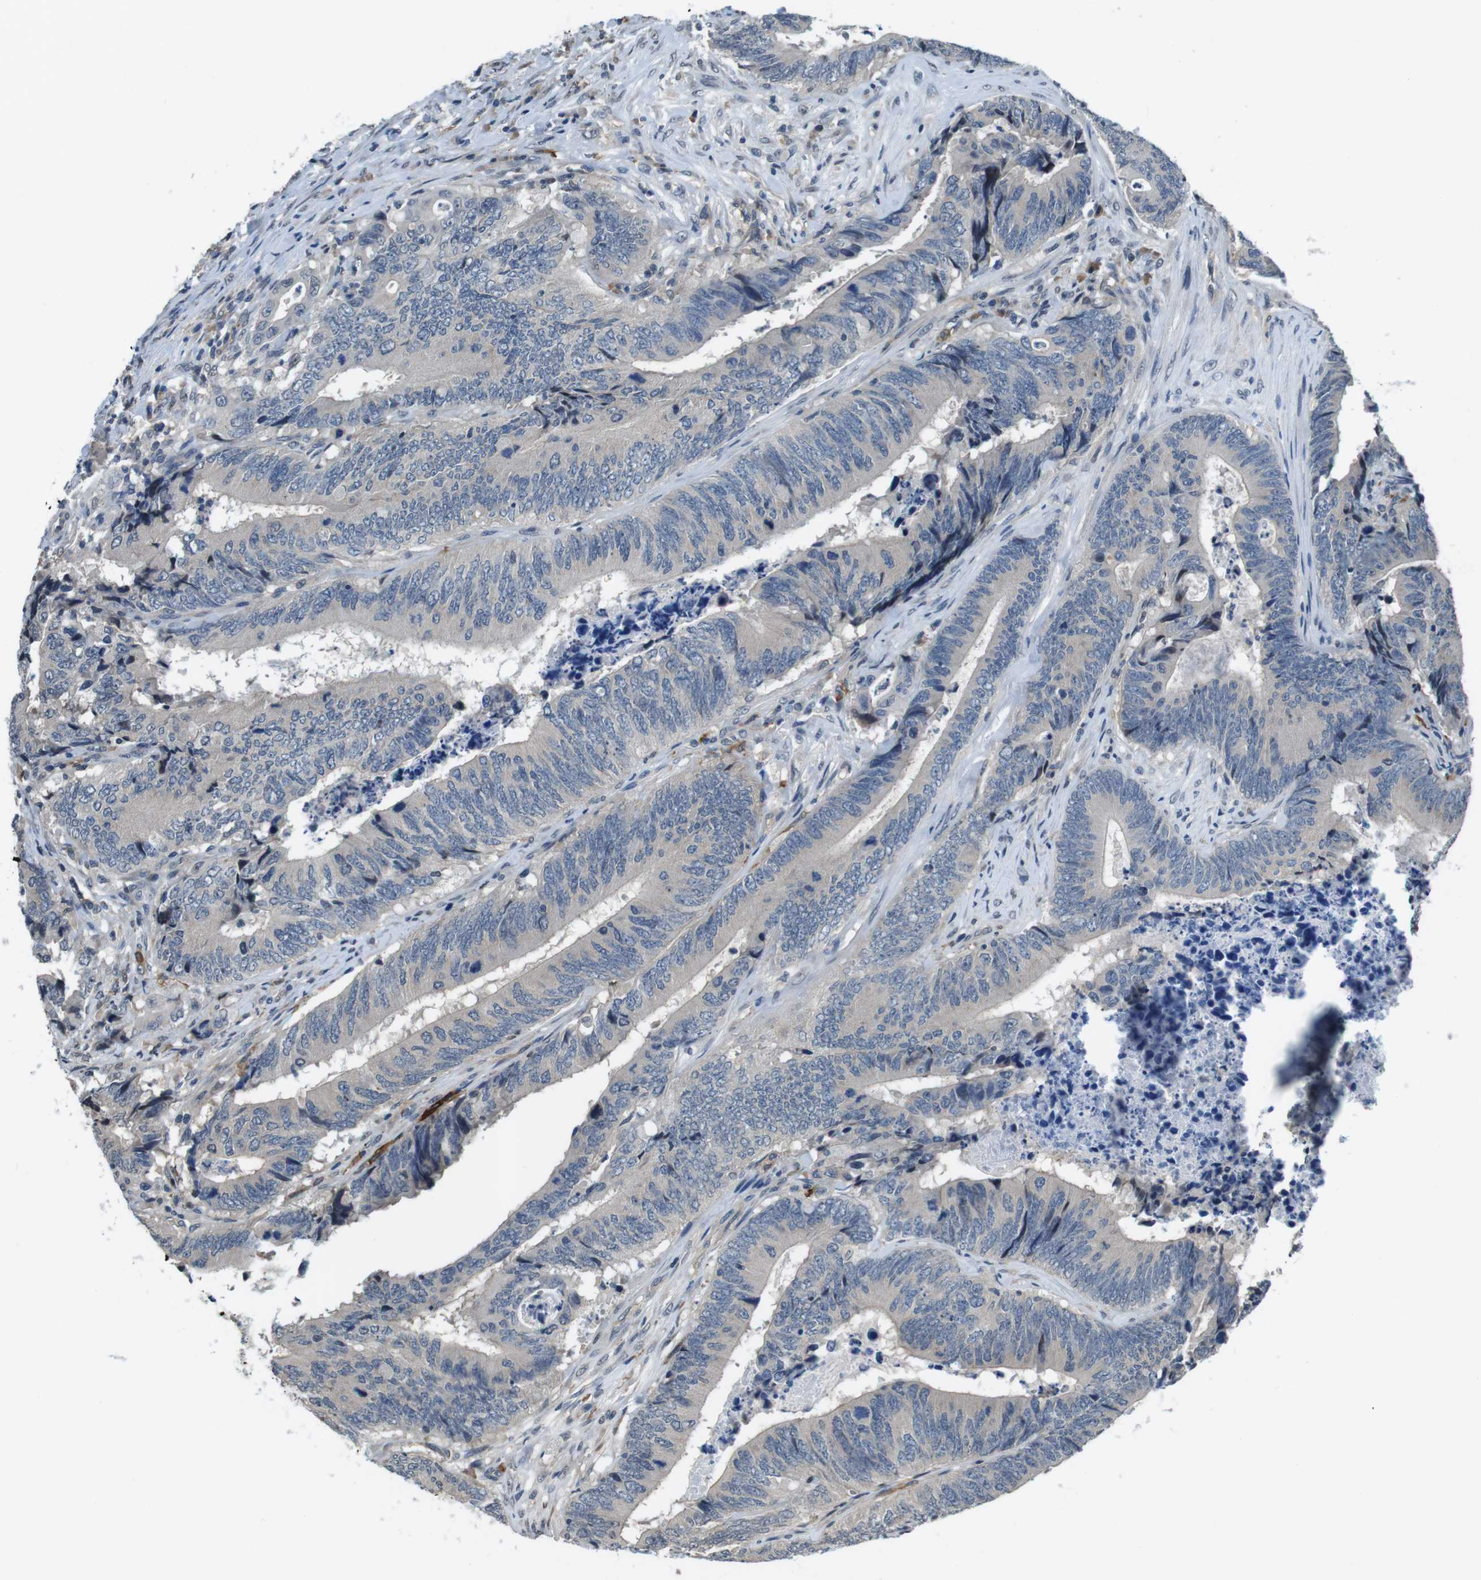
{"staining": {"intensity": "negative", "quantity": "none", "location": "none"}, "tissue": "colorectal cancer", "cell_type": "Tumor cells", "image_type": "cancer", "snomed": [{"axis": "morphology", "description": "Normal tissue, NOS"}, {"axis": "morphology", "description": "Adenocarcinoma, NOS"}, {"axis": "topography", "description": "Colon"}], "caption": "Immunohistochemistry (IHC) micrograph of neoplastic tissue: colorectal adenocarcinoma stained with DAB demonstrates no significant protein staining in tumor cells.", "gene": "CD163L1", "patient": {"sex": "male", "age": 56}}